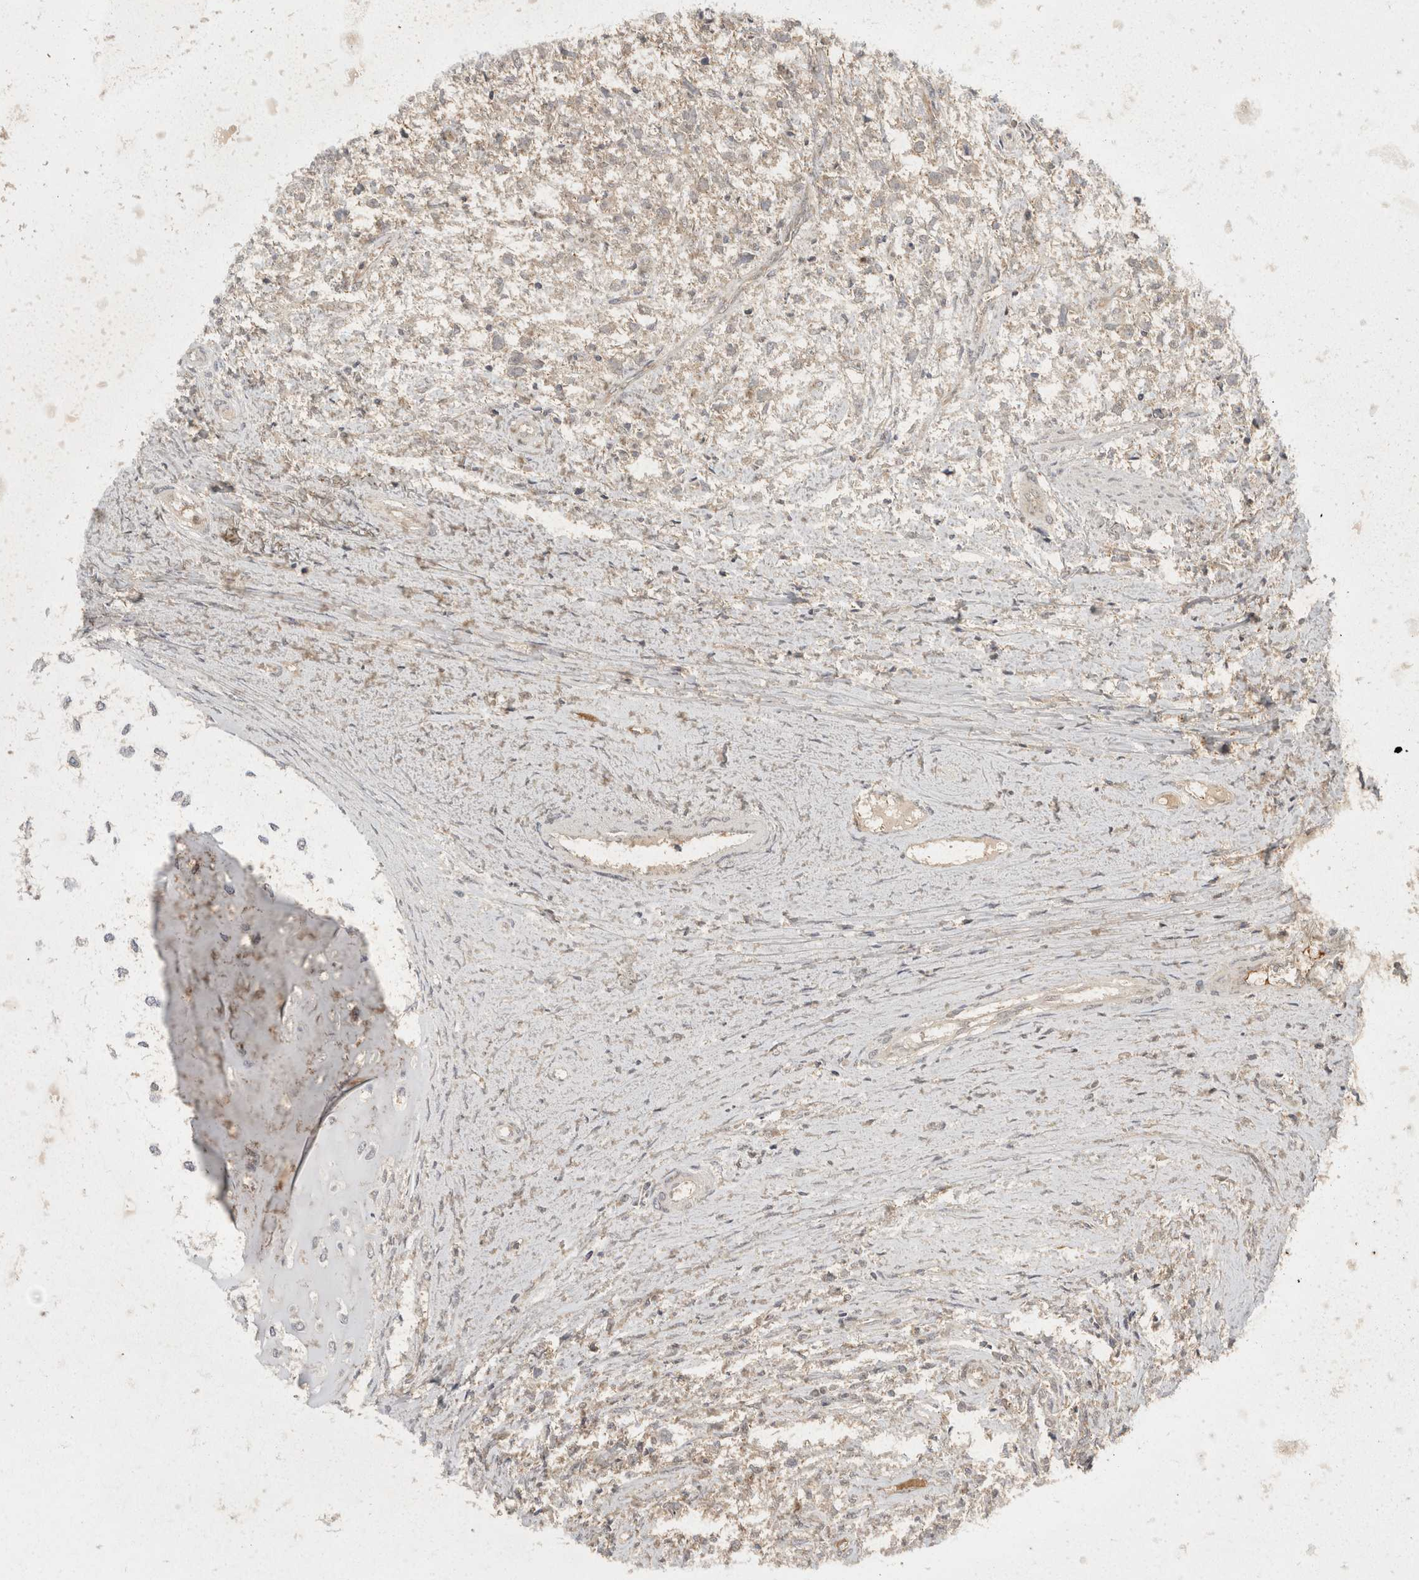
{"staining": {"intensity": "negative", "quantity": "none", "location": "none"}, "tissue": "testis cancer", "cell_type": "Tumor cells", "image_type": "cancer", "snomed": [{"axis": "morphology", "description": "Seminoma, NOS"}, {"axis": "morphology", "description": "Carcinoma, Embryonal, NOS"}, {"axis": "topography", "description": "Testis"}], "caption": "This is an immunohistochemistry micrograph of testis cancer. There is no expression in tumor cells.", "gene": "EIF4G3", "patient": {"sex": "male", "age": 51}}